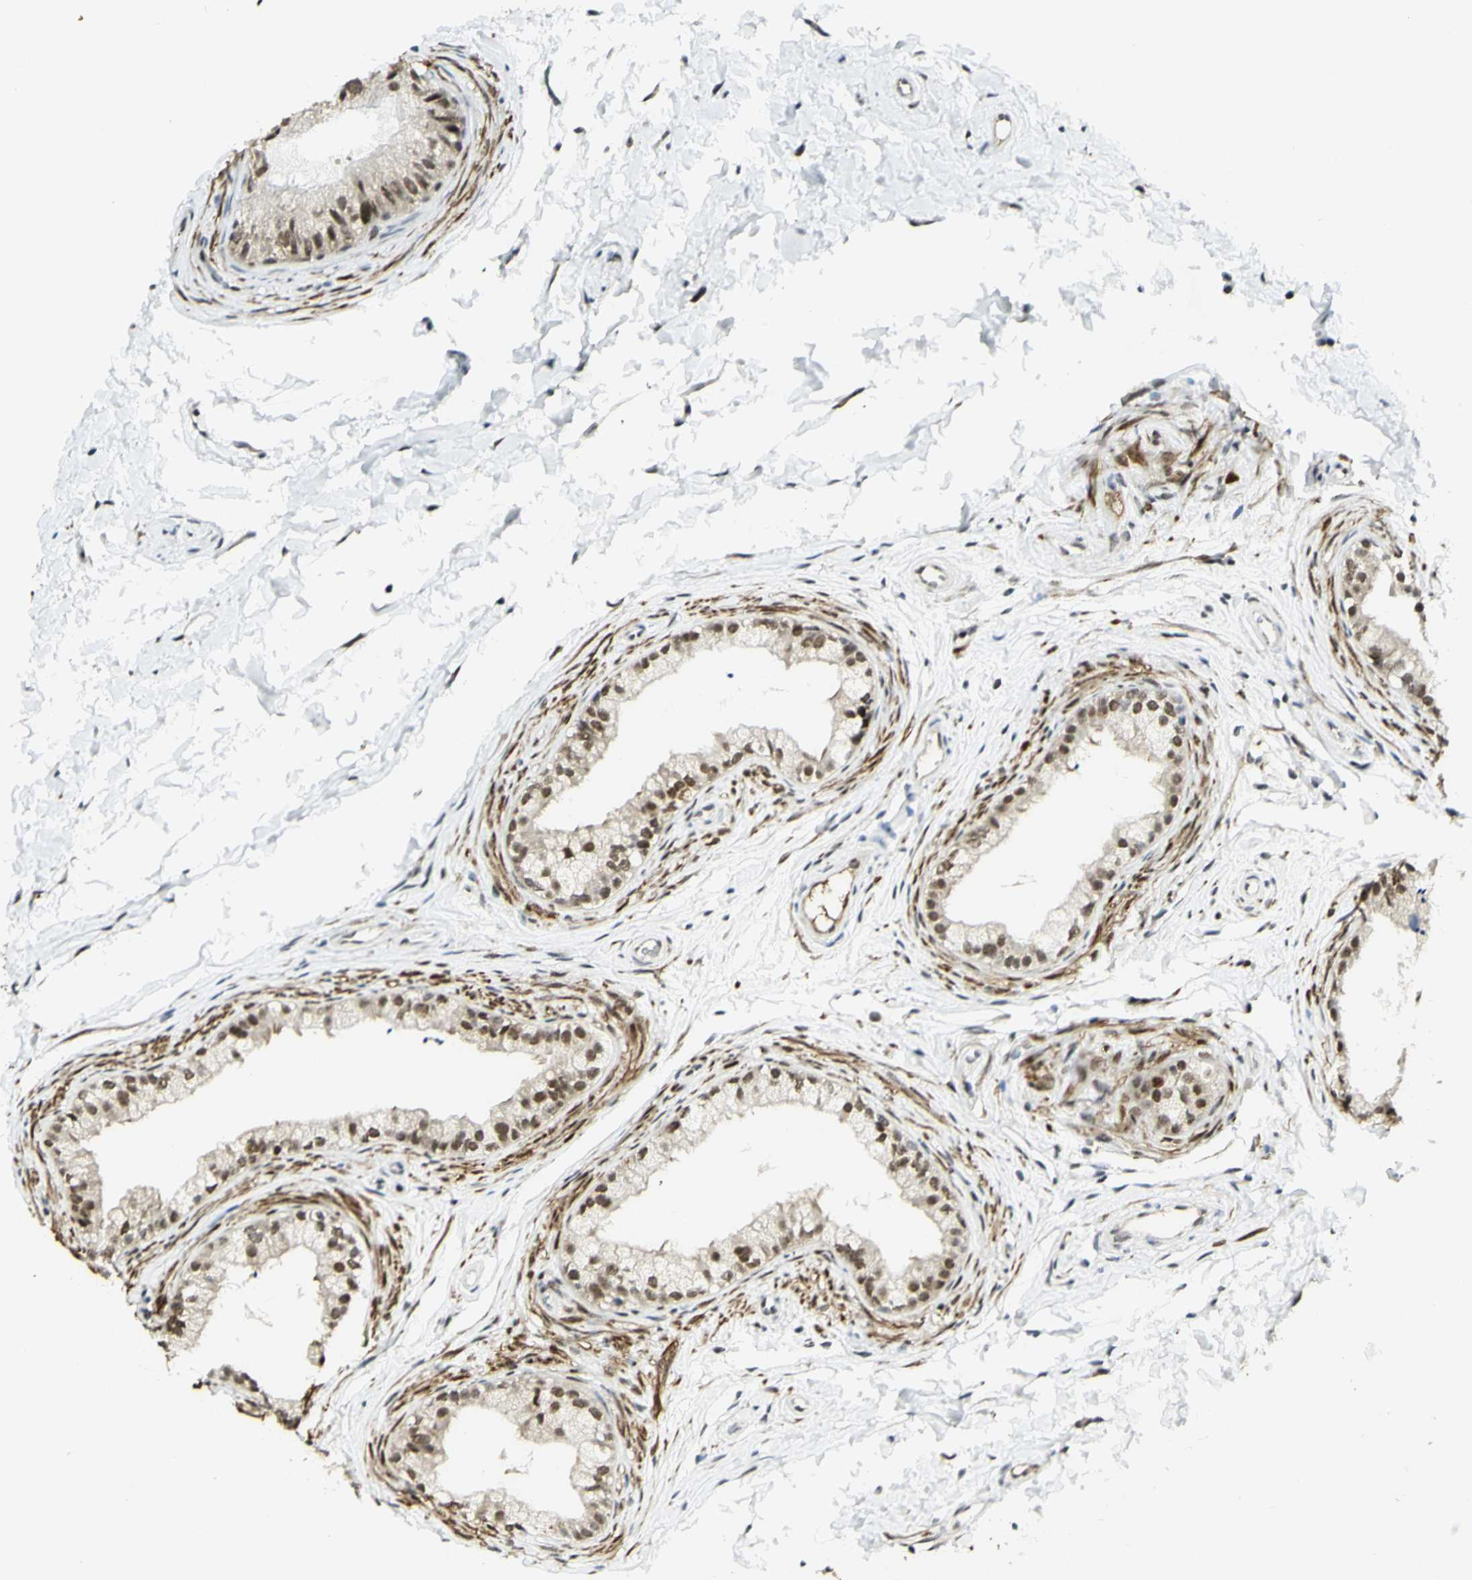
{"staining": {"intensity": "weak", "quantity": ">75%", "location": "nuclear"}, "tissue": "epididymis", "cell_type": "Glandular cells", "image_type": "normal", "snomed": [{"axis": "morphology", "description": "Normal tissue, NOS"}, {"axis": "topography", "description": "Epididymis"}], "caption": "This histopathology image shows immunohistochemistry (IHC) staining of normal human epididymis, with low weak nuclear expression in approximately >75% of glandular cells.", "gene": "DDX1", "patient": {"sex": "male", "age": 56}}